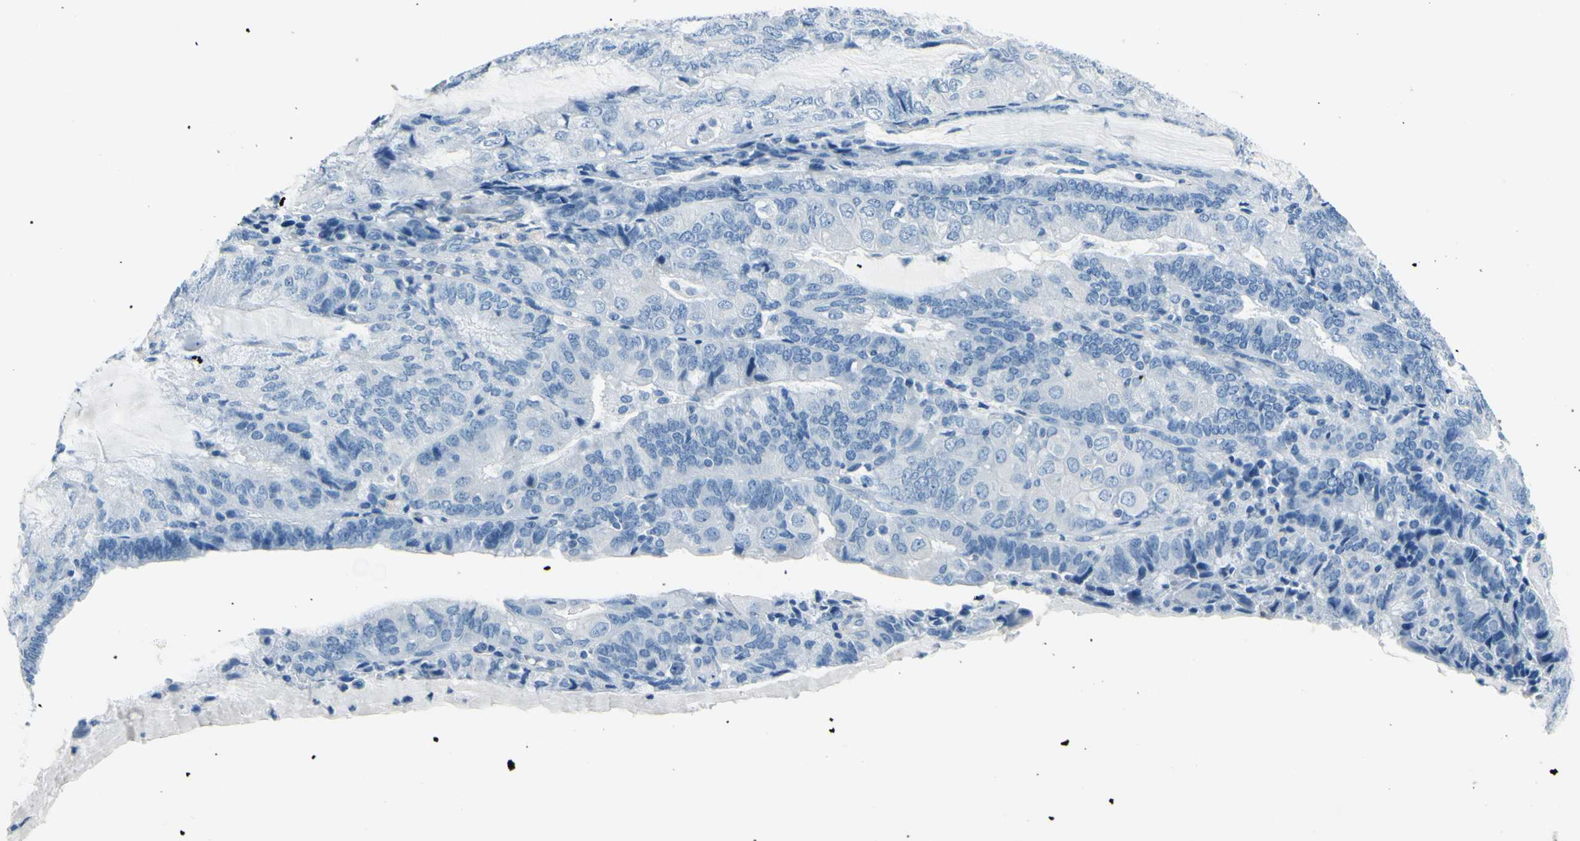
{"staining": {"intensity": "negative", "quantity": "none", "location": "none"}, "tissue": "endometrial cancer", "cell_type": "Tumor cells", "image_type": "cancer", "snomed": [{"axis": "morphology", "description": "Adenocarcinoma, NOS"}, {"axis": "topography", "description": "Endometrium"}], "caption": "Human endometrial adenocarcinoma stained for a protein using IHC demonstrates no staining in tumor cells.", "gene": "CDH15", "patient": {"sex": "female", "age": 81}}